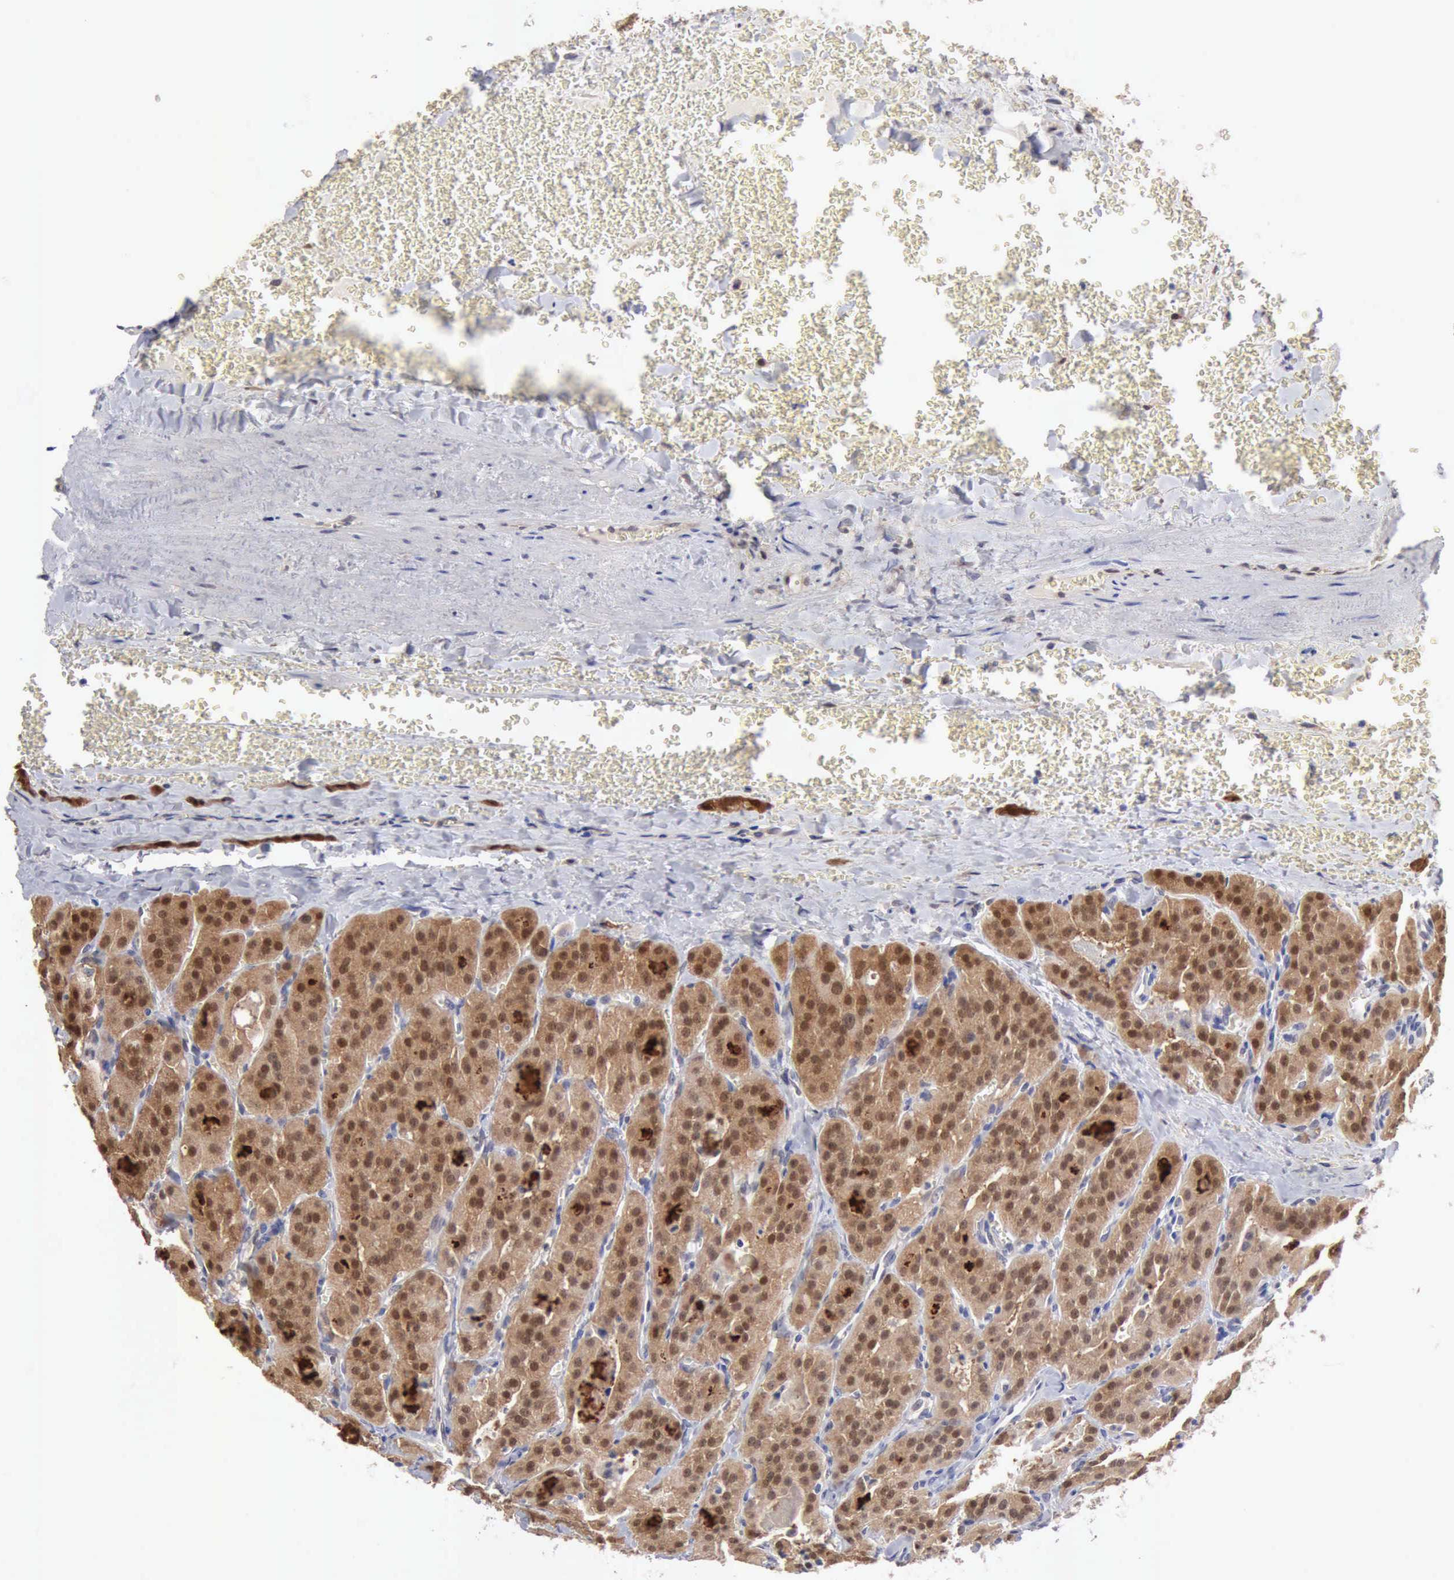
{"staining": {"intensity": "moderate", "quantity": ">75%", "location": "cytoplasmic/membranous,nuclear"}, "tissue": "thyroid cancer", "cell_type": "Tumor cells", "image_type": "cancer", "snomed": [{"axis": "morphology", "description": "Carcinoma, NOS"}, {"axis": "topography", "description": "Thyroid gland"}], "caption": "A histopathology image showing moderate cytoplasmic/membranous and nuclear staining in approximately >75% of tumor cells in thyroid cancer (carcinoma), as visualized by brown immunohistochemical staining.", "gene": "PTGR2", "patient": {"sex": "male", "age": 76}}